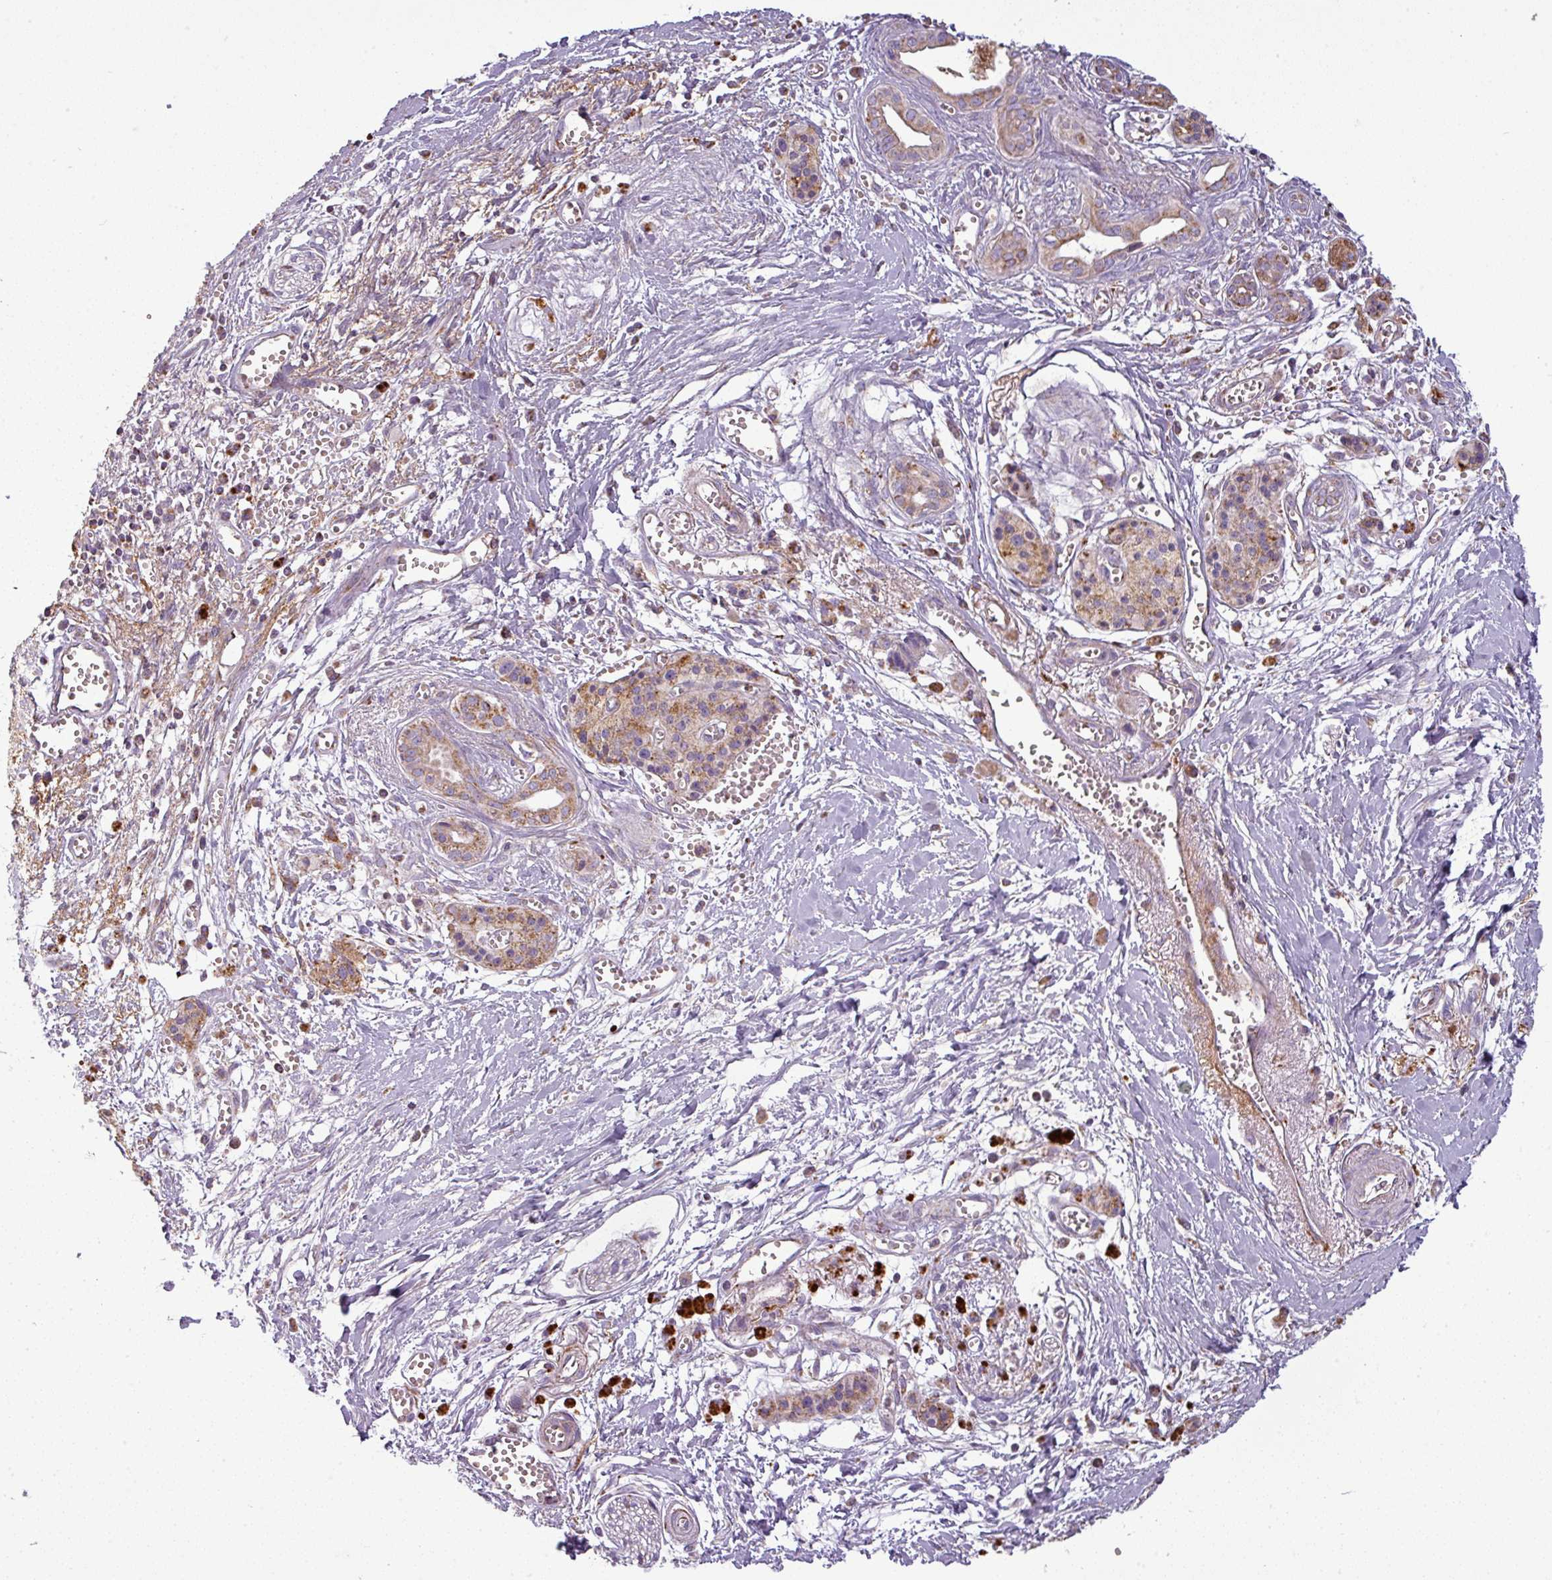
{"staining": {"intensity": "weak", "quantity": ">75%", "location": "cytoplasmic/membranous"}, "tissue": "pancreatic cancer", "cell_type": "Tumor cells", "image_type": "cancer", "snomed": [{"axis": "morphology", "description": "Adenocarcinoma, NOS"}, {"axis": "topography", "description": "Pancreas"}], "caption": "Pancreatic adenocarcinoma stained for a protein (brown) shows weak cytoplasmic/membranous positive staining in about >75% of tumor cells.", "gene": "PNMA6A", "patient": {"sex": "male", "age": 71}}